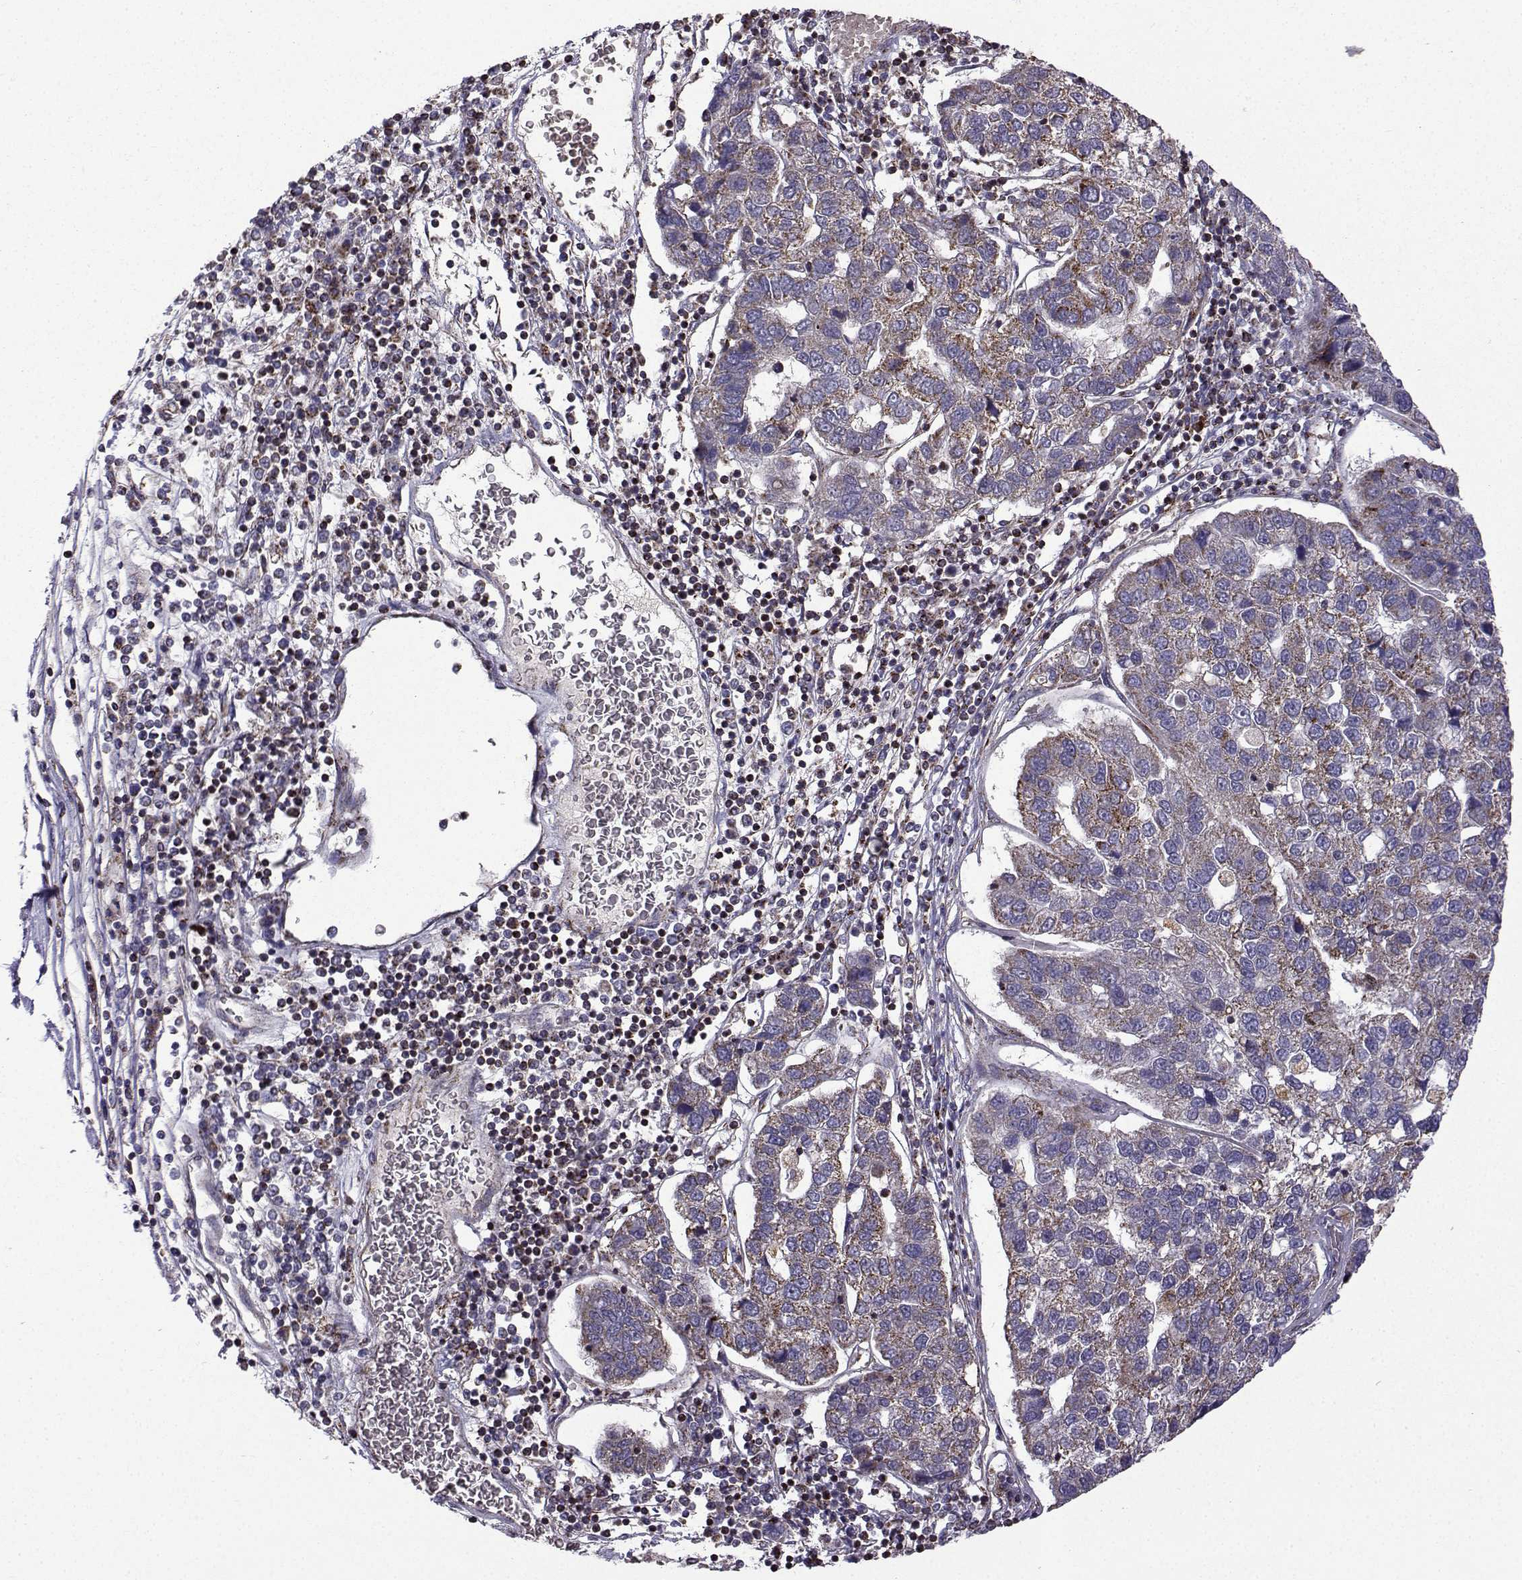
{"staining": {"intensity": "moderate", "quantity": "<25%", "location": "cytoplasmic/membranous"}, "tissue": "pancreatic cancer", "cell_type": "Tumor cells", "image_type": "cancer", "snomed": [{"axis": "morphology", "description": "Adenocarcinoma, NOS"}, {"axis": "topography", "description": "Pancreas"}], "caption": "A brown stain highlights moderate cytoplasmic/membranous staining of a protein in pancreatic cancer tumor cells.", "gene": "TAB2", "patient": {"sex": "female", "age": 61}}